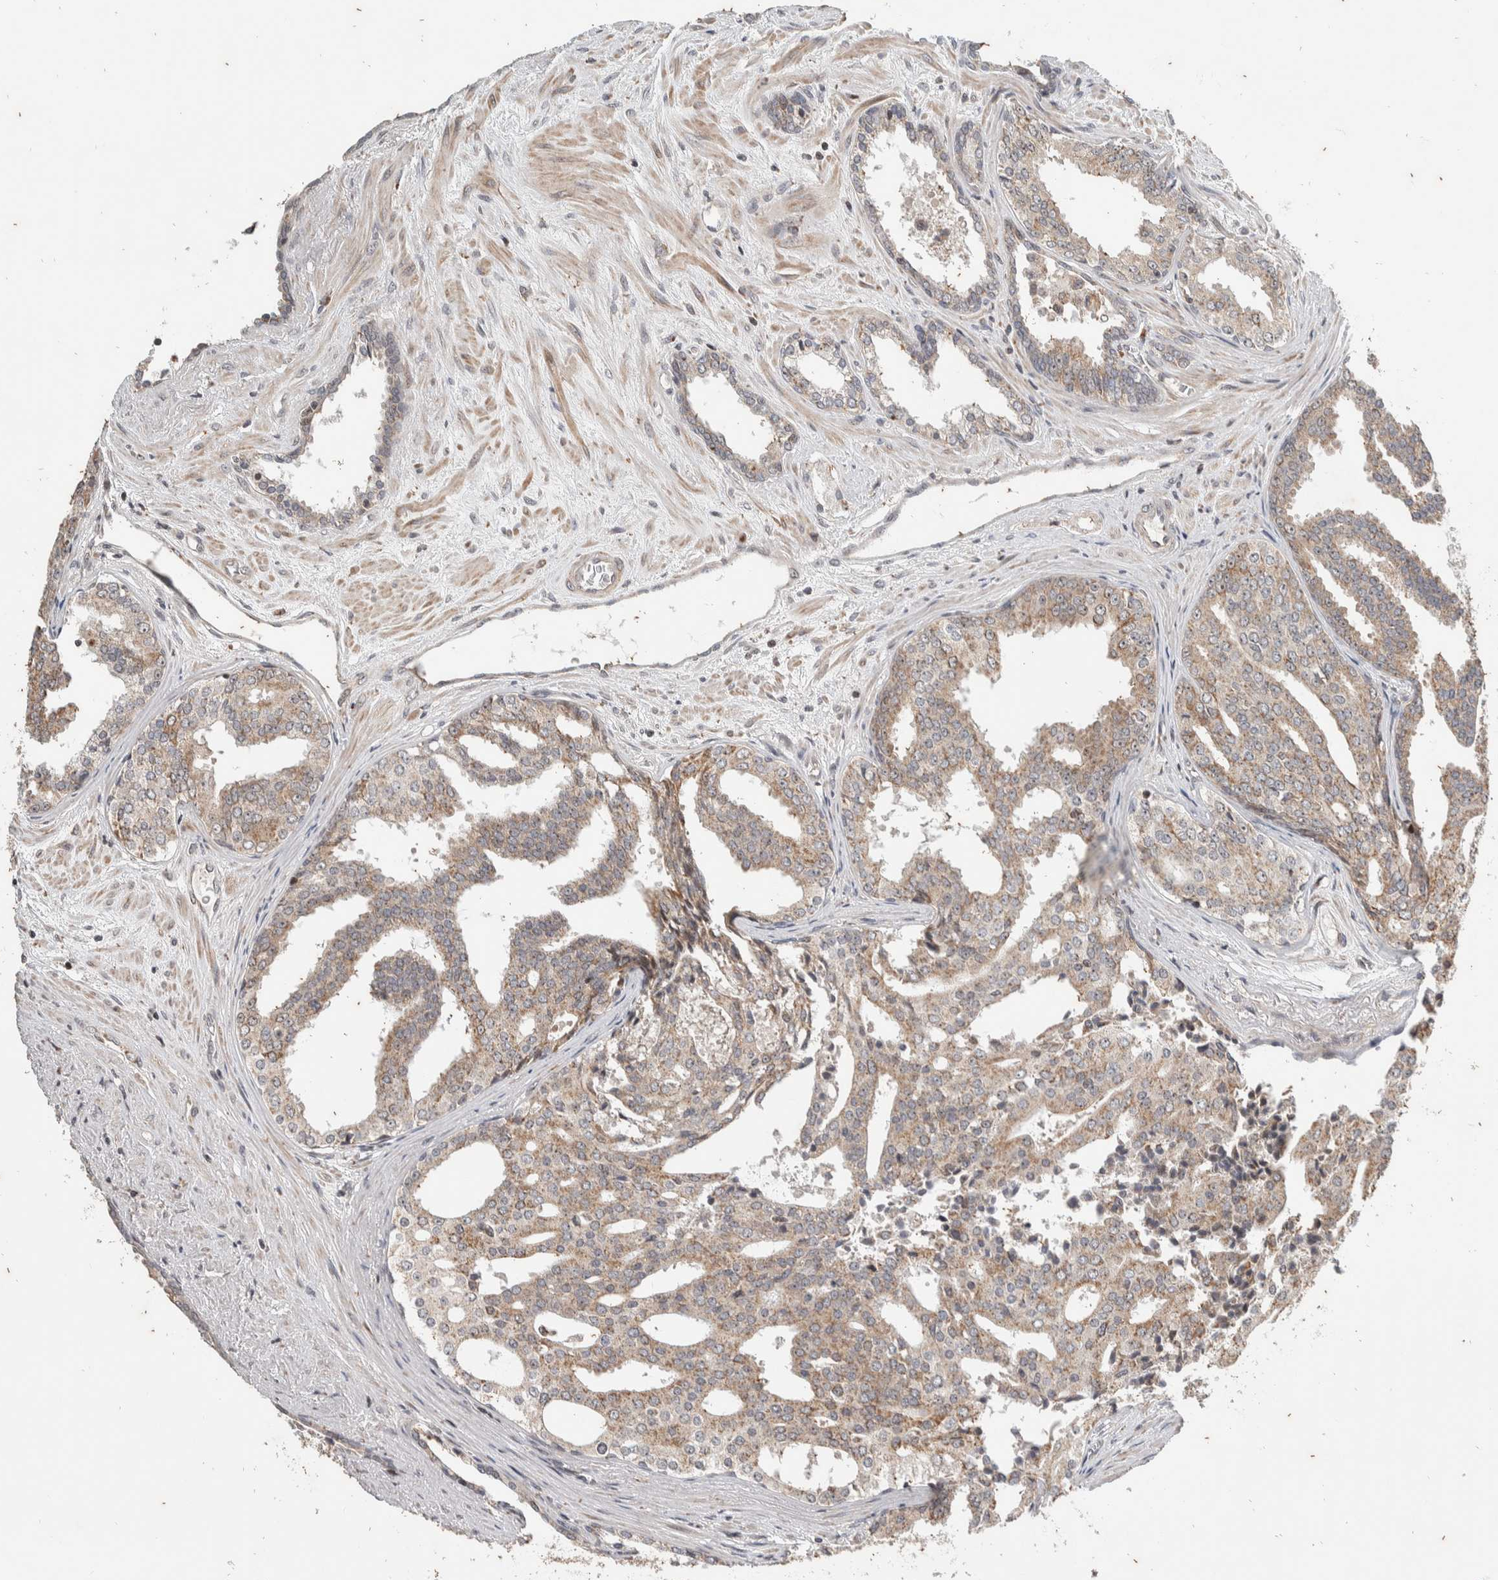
{"staining": {"intensity": "weak", "quantity": "25%-75%", "location": "cytoplasmic/membranous"}, "tissue": "prostate cancer", "cell_type": "Tumor cells", "image_type": "cancer", "snomed": [{"axis": "morphology", "description": "Adenocarcinoma, High grade"}, {"axis": "topography", "description": "Prostate"}], "caption": "This photomicrograph exhibits prostate adenocarcinoma (high-grade) stained with immunohistochemistry to label a protein in brown. The cytoplasmic/membranous of tumor cells show weak positivity for the protein. Nuclei are counter-stained blue.", "gene": "ATXN7L1", "patient": {"sex": "male", "age": 71}}